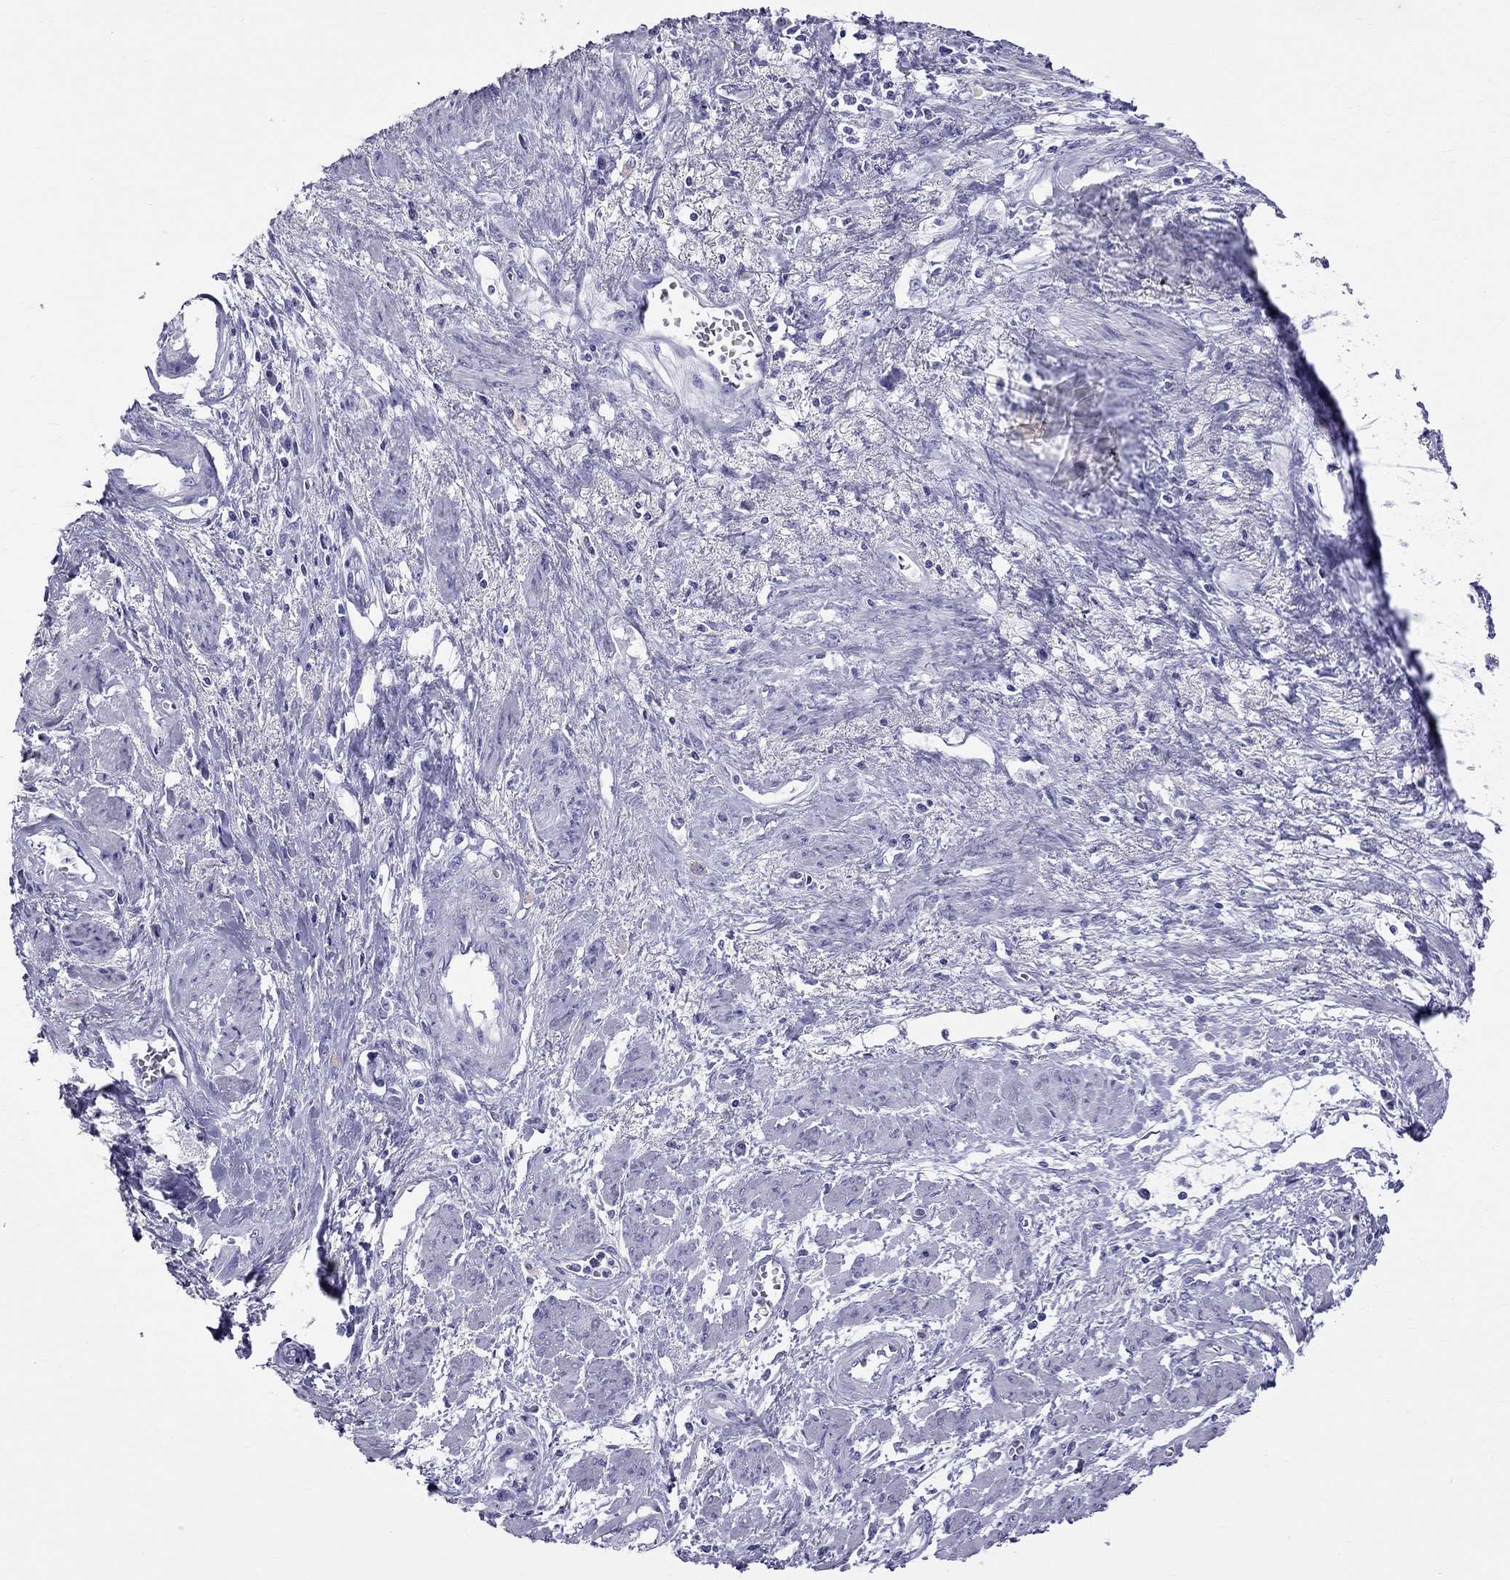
{"staining": {"intensity": "negative", "quantity": "none", "location": "none"}, "tissue": "cervical cancer", "cell_type": "Tumor cells", "image_type": "cancer", "snomed": [{"axis": "morphology", "description": "Squamous cell carcinoma, NOS"}, {"axis": "topography", "description": "Cervix"}], "caption": "High power microscopy photomicrograph of an immunohistochemistry (IHC) histopathology image of cervical cancer, revealing no significant staining in tumor cells. (Stains: DAB immunohistochemistry (IHC) with hematoxylin counter stain, Microscopy: brightfield microscopy at high magnification).", "gene": "DNAAF6", "patient": {"sex": "female", "age": 58}}